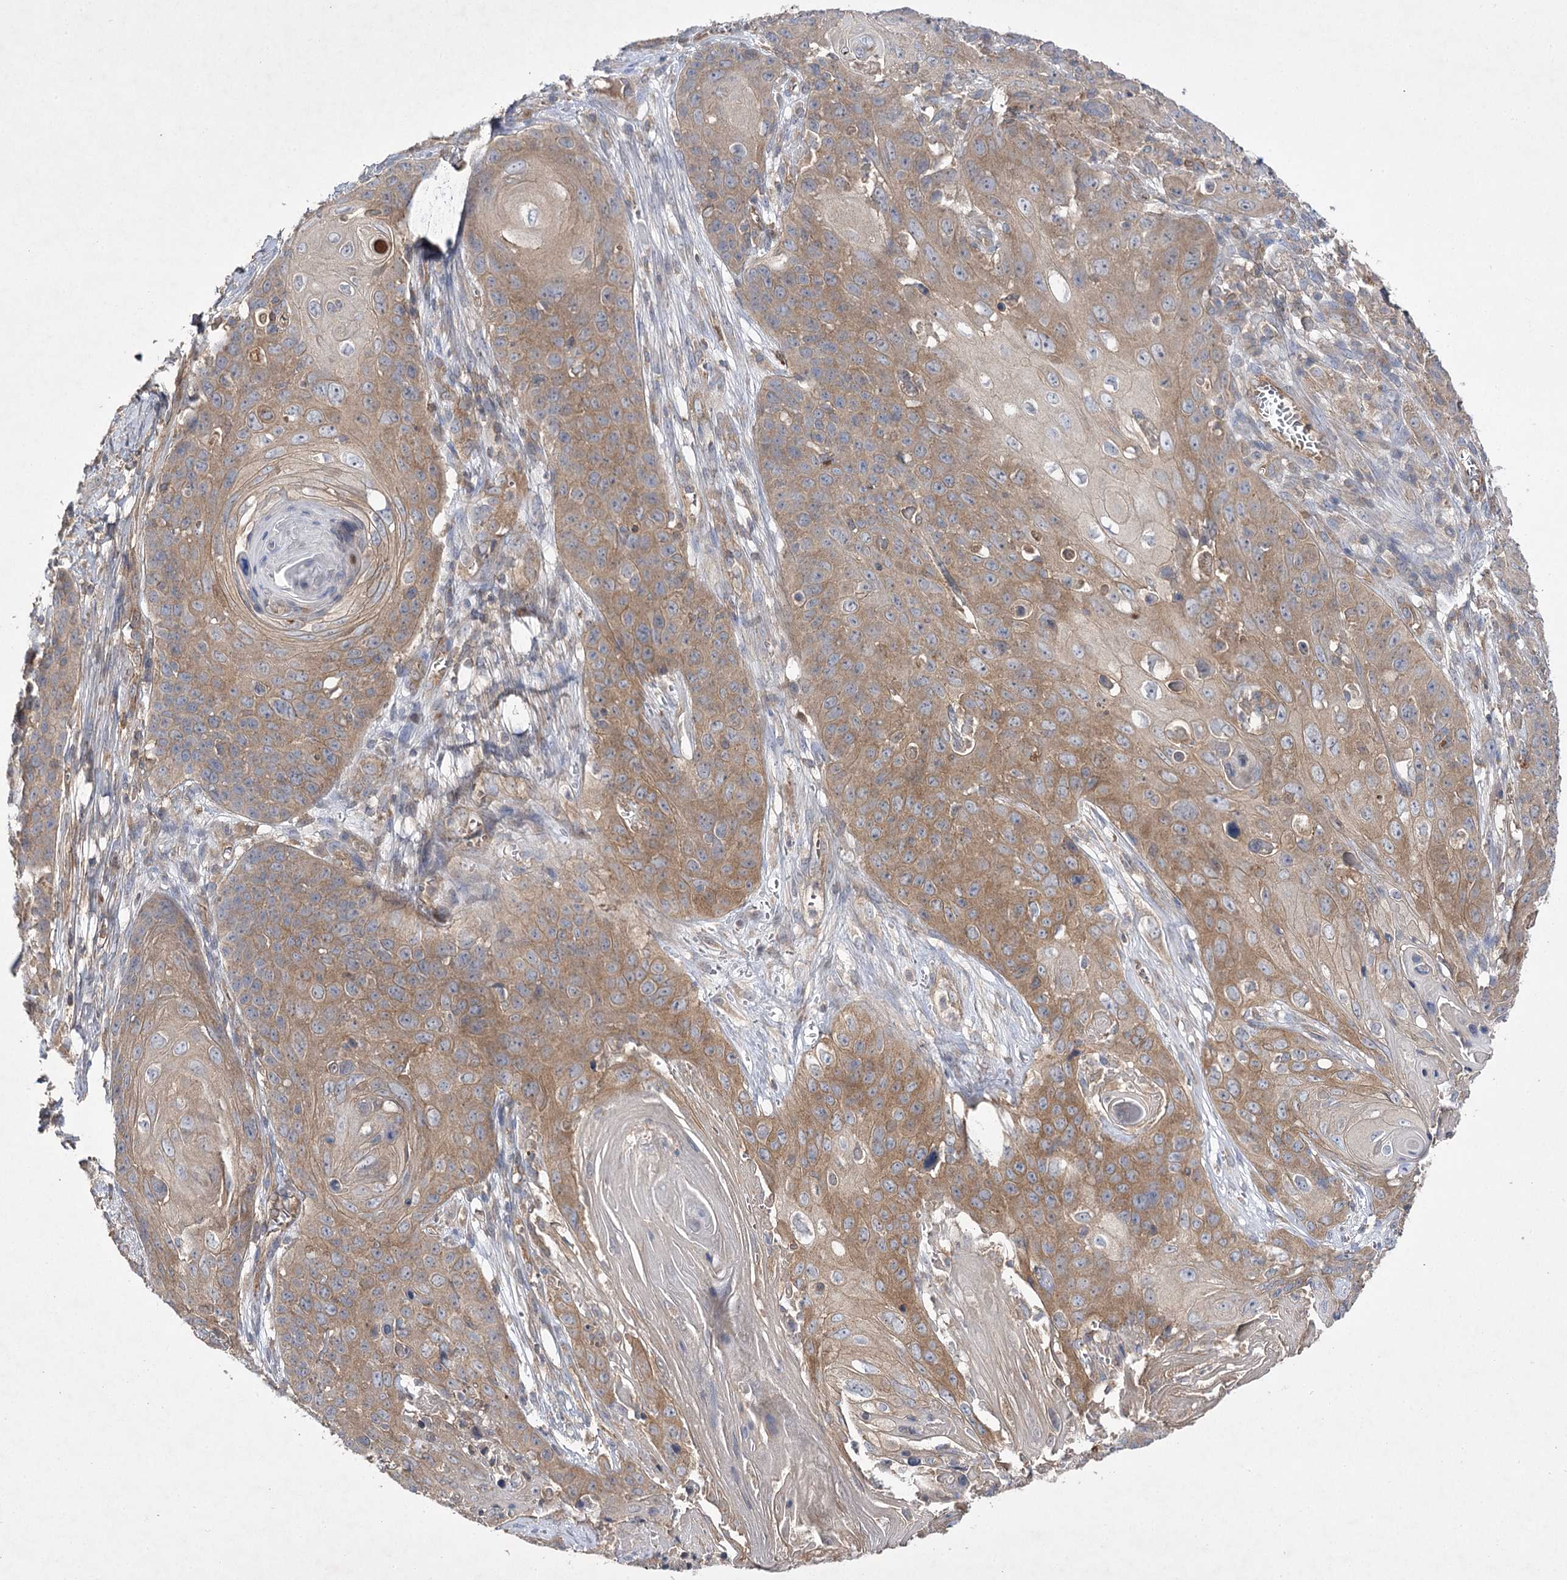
{"staining": {"intensity": "moderate", "quantity": ">75%", "location": "cytoplasmic/membranous"}, "tissue": "skin cancer", "cell_type": "Tumor cells", "image_type": "cancer", "snomed": [{"axis": "morphology", "description": "Squamous cell carcinoma, NOS"}, {"axis": "topography", "description": "Skin"}], "caption": "Immunohistochemical staining of human skin squamous cell carcinoma reveals medium levels of moderate cytoplasmic/membranous expression in approximately >75% of tumor cells.", "gene": "BCR", "patient": {"sex": "male", "age": 55}}